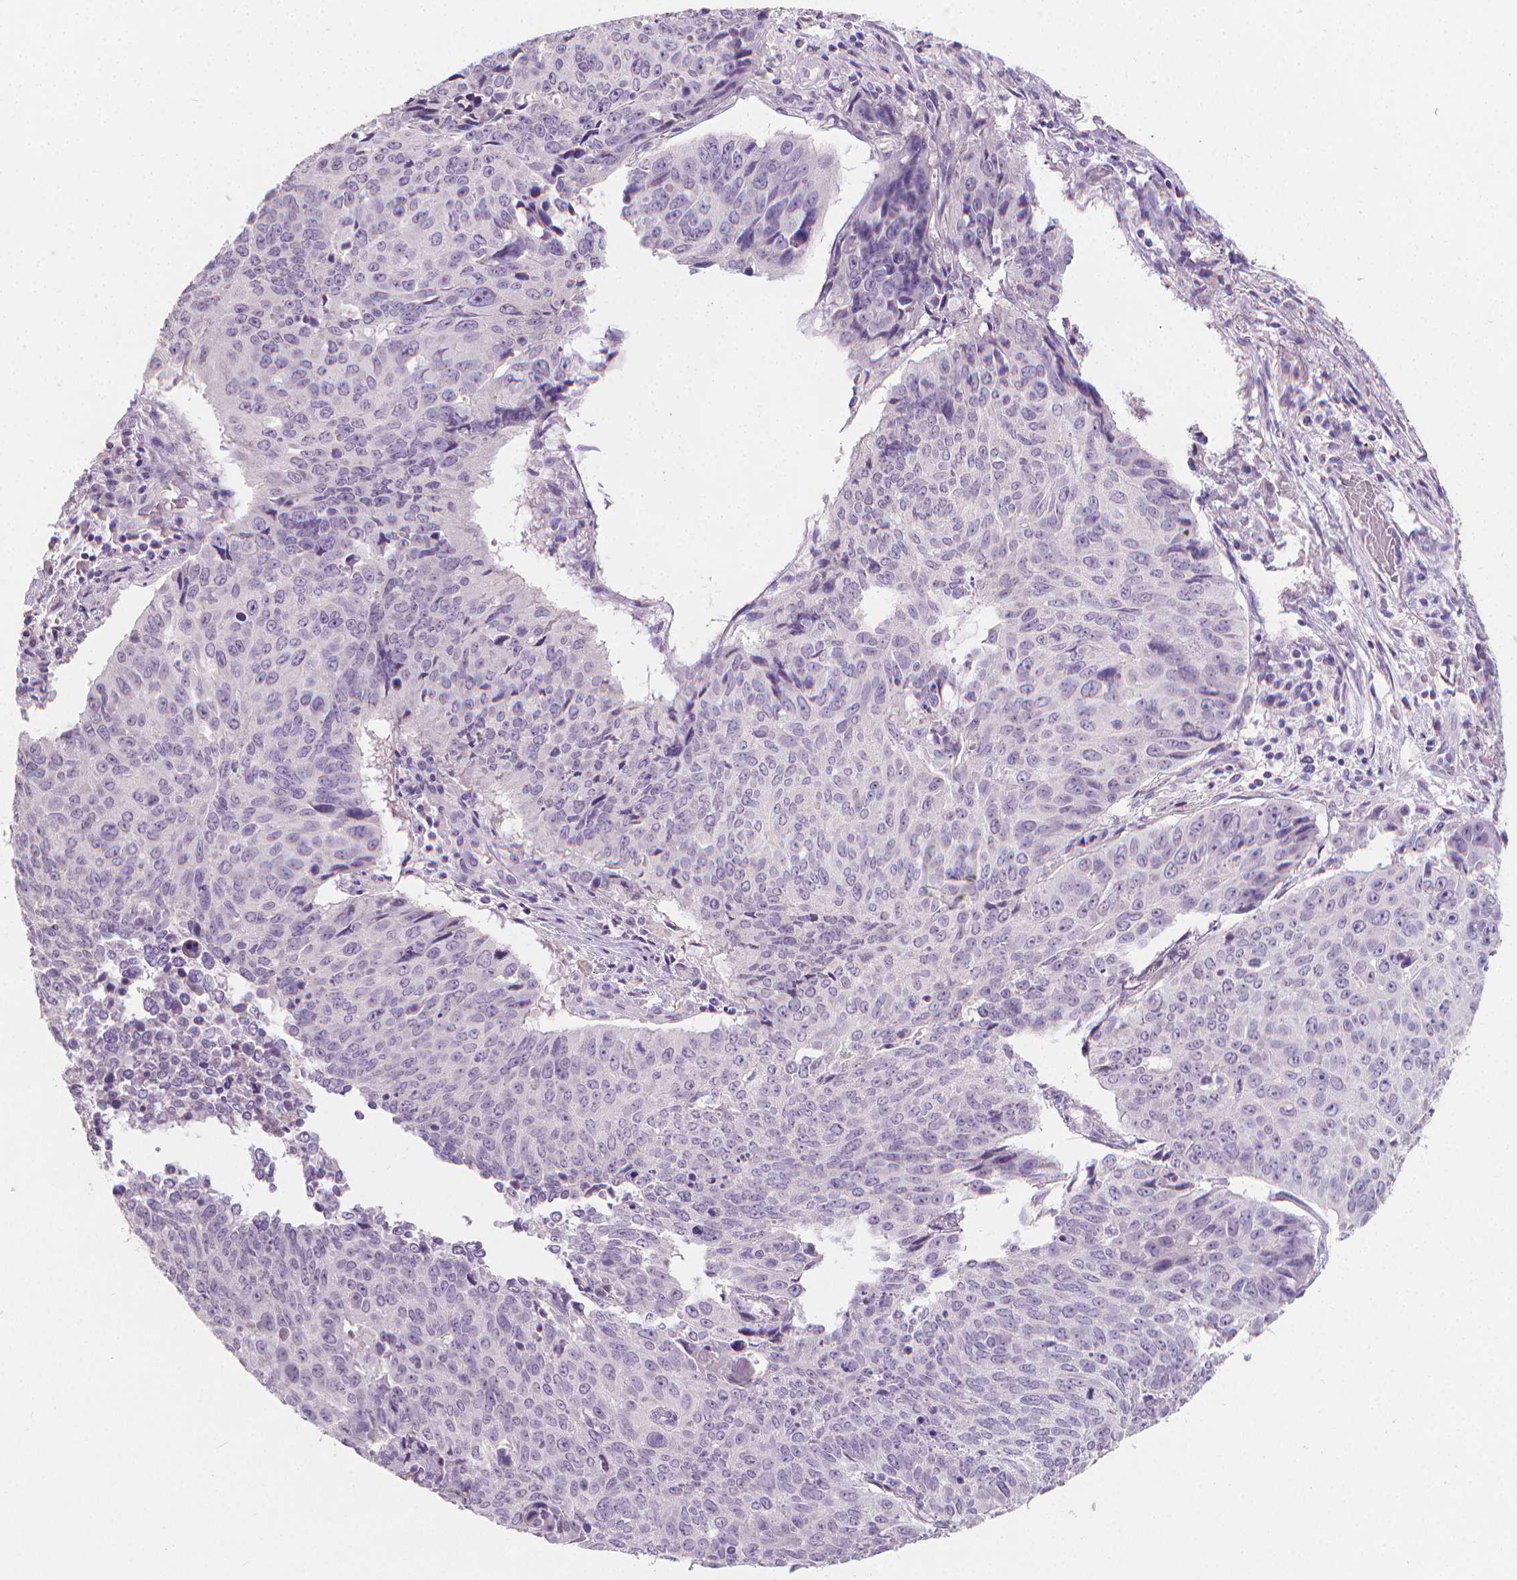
{"staining": {"intensity": "negative", "quantity": "none", "location": "none"}, "tissue": "lung cancer", "cell_type": "Tumor cells", "image_type": "cancer", "snomed": [{"axis": "morphology", "description": "Normal tissue, NOS"}, {"axis": "morphology", "description": "Squamous cell carcinoma, NOS"}, {"axis": "topography", "description": "Bronchus"}, {"axis": "topography", "description": "Lung"}], "caption": "Immunohistochemistry image of lung cancer stained for a protein (brown), which shows no staining in tumor cells.", "gene": "TNNI2", "patient": {"sex": "male", "age": 64}}